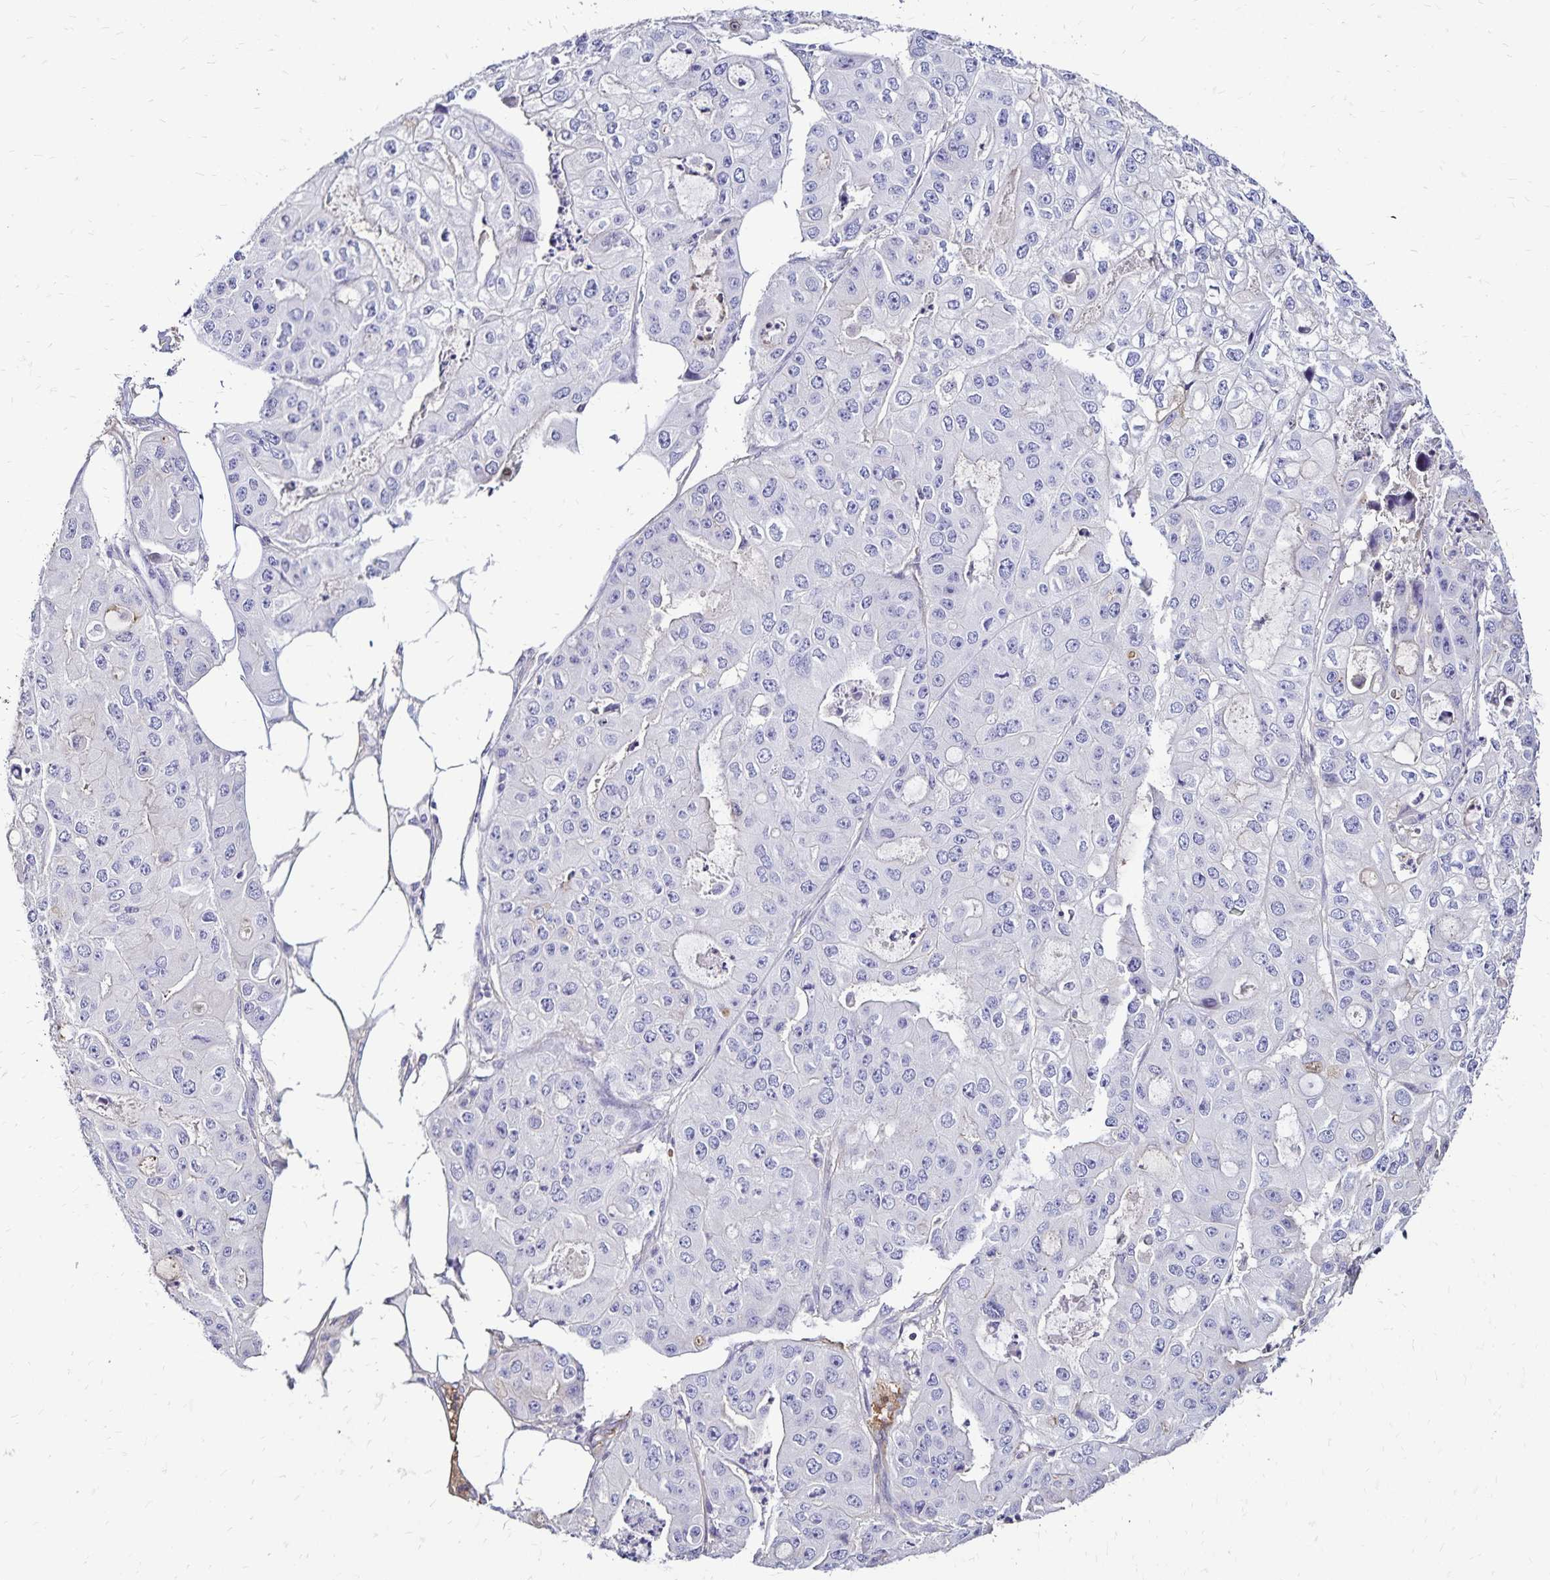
{"staining": {"intensity": "negative", "quantity": "none", "location": "none"}, "tissue": "ovarian cancer", "cell_type": "Tumor cells", "image_type": "cancer", "snomed": [{"axis": "morphology", "description": "Cystadenocarcinoma, serous, NOS"}, {"axis": "topography", "description": "Ovary"}], "caption": "This is an immunohistochemistry (IHC) histopathology image of ovarian serous cystadenocarcinoma. There is no positivity in tumor cells.", "gene": "KISS1", "patient": {"sex": "female", "age": 56}}